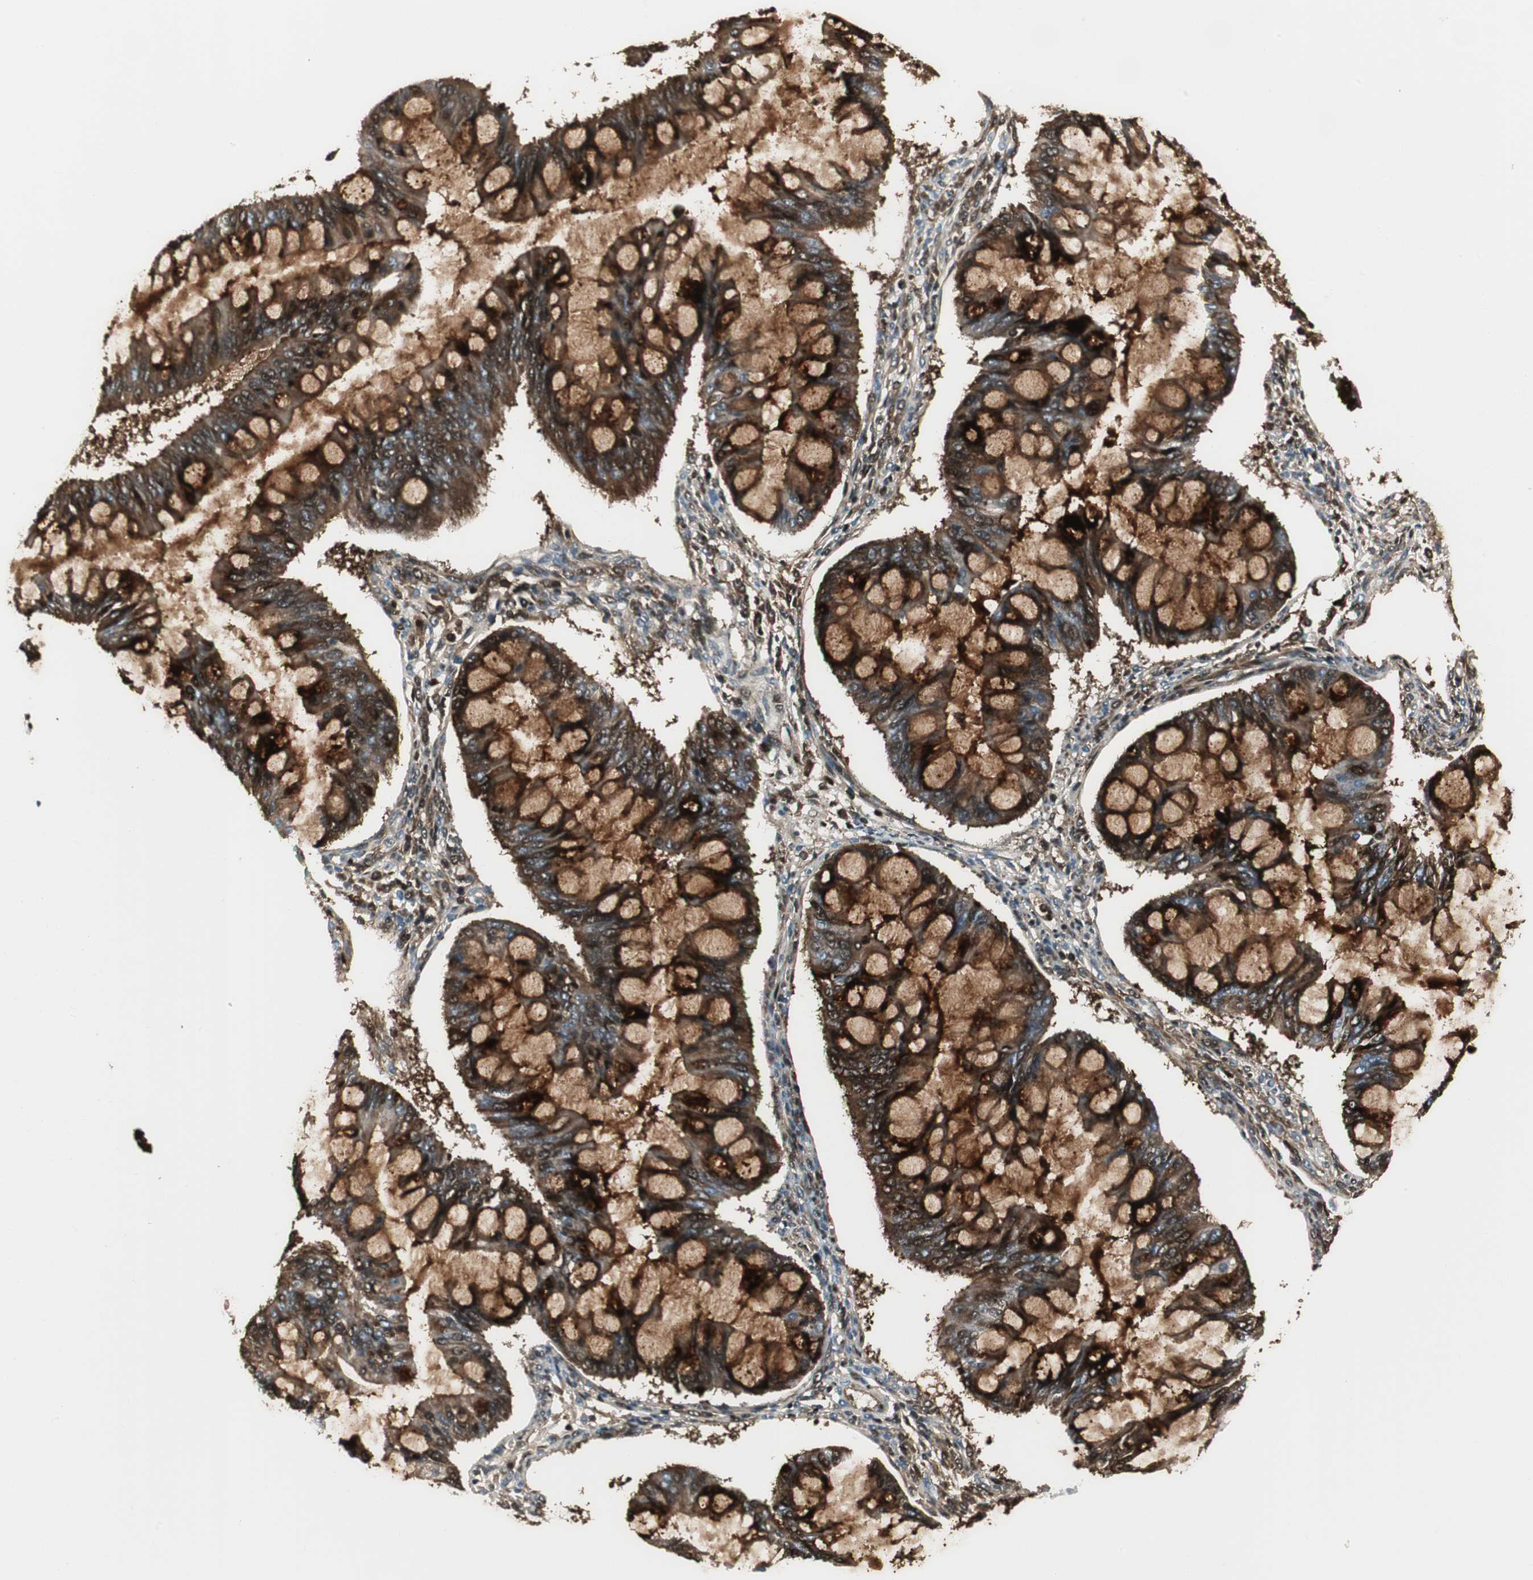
{"staining": {"intensity": "strong", "quantity": ">75%", "location": "cytoplasmic/membranous"}, "tissue": "ovarian cancer", "cell_type": "Tumor cells", "image_type": "cancer", "snomed": [{"axis": "morphology", "description": "Cystadenocarcinoma, mucinous, NOS"}, {"axis": "topography", "description": "Ovary"}], "caption": "Ovarian cancer (mucinous cystadenocarcinoma) tissue shows strong cytoplasmic/membranous expression in approximately >75% of tumor cells", "gene": "SPINK4", "patient": {"sex": "female", "age": 73}}